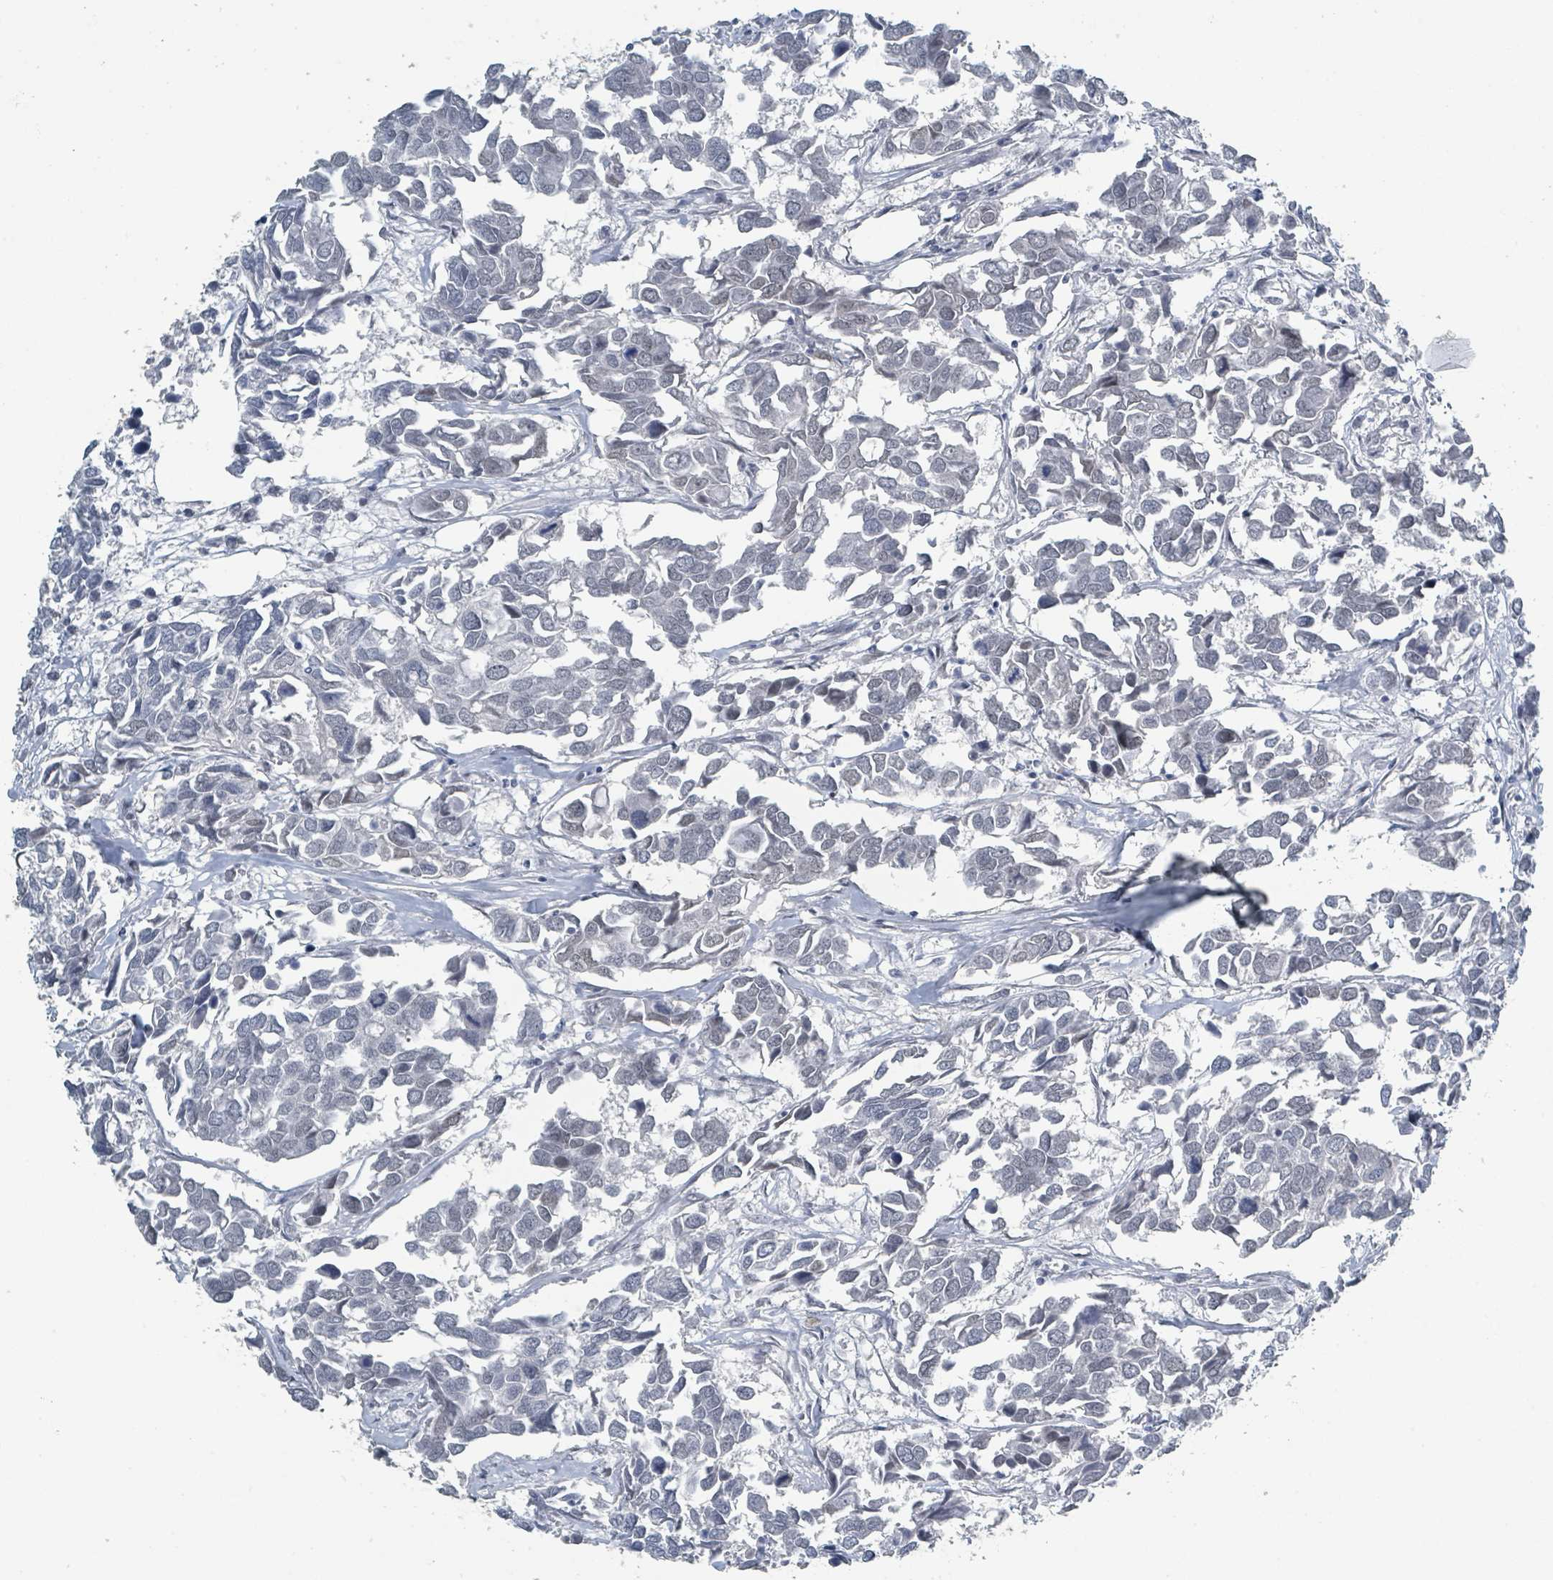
{"staining": {"intensity": "negative", "quantity": "none", "location": "none"}, "tissue": "breast cancer", "cell_type": "Tumor cells", "image_type": "cancer", "snomed": [{"axis": "morphology", "description": "Duct carcinoma"}, {"axis": "topography", "description": "Breast"}], "caption": "DAB (3,3'-diaminobenzidine) immunohistochemical staining of breast intraductal carcinoma shows no significant staining in tumor cells. (DAB (3,3'-diaminobenzidine) immunohistochemistry with hematoxylin counter stain).", "gene": "EHMT2", "patient": {"sex": "female", "age": 83}}